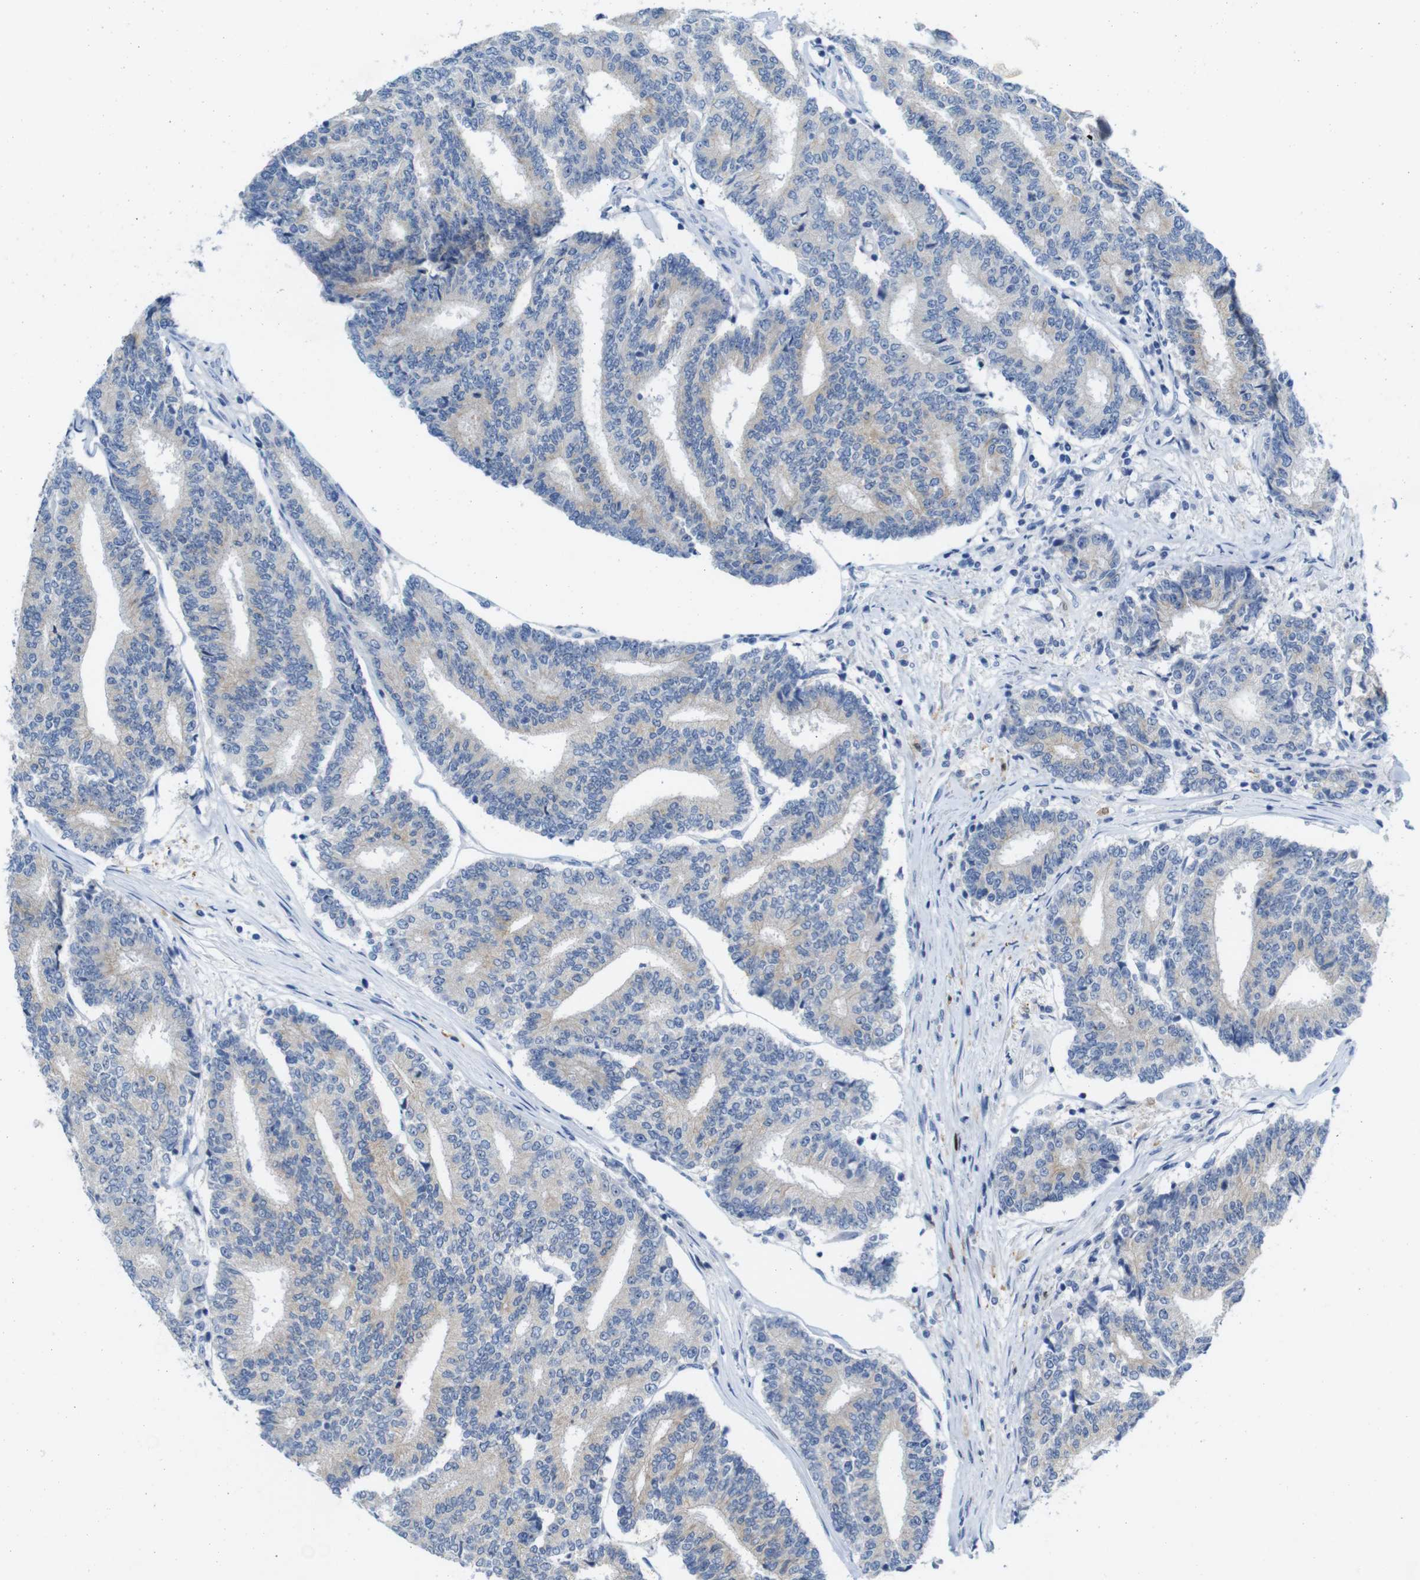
{"staining": {"intensity": "negative", "quantity": "none", "location": "none"}, "tissue": "prostate cancer", "cell_type": "Tumor cells", "image_type": "cancer", "snomed": [{"axis": "morphology", "description": "Normal tissue, NOS"}, {"axis": "morphology", "description": "Adenocarcinoma, High grade"}, {"axis": "topography", "description": "Prostate"}, {"axis": "topography", "description": "Seminal veicle"}], "caption": "Human prostate cancer stained for a protein using IHC exhibits no expression in tumor cells.", "gene": "C1orf210", "patient": {"sex": "male", "age": 55}}